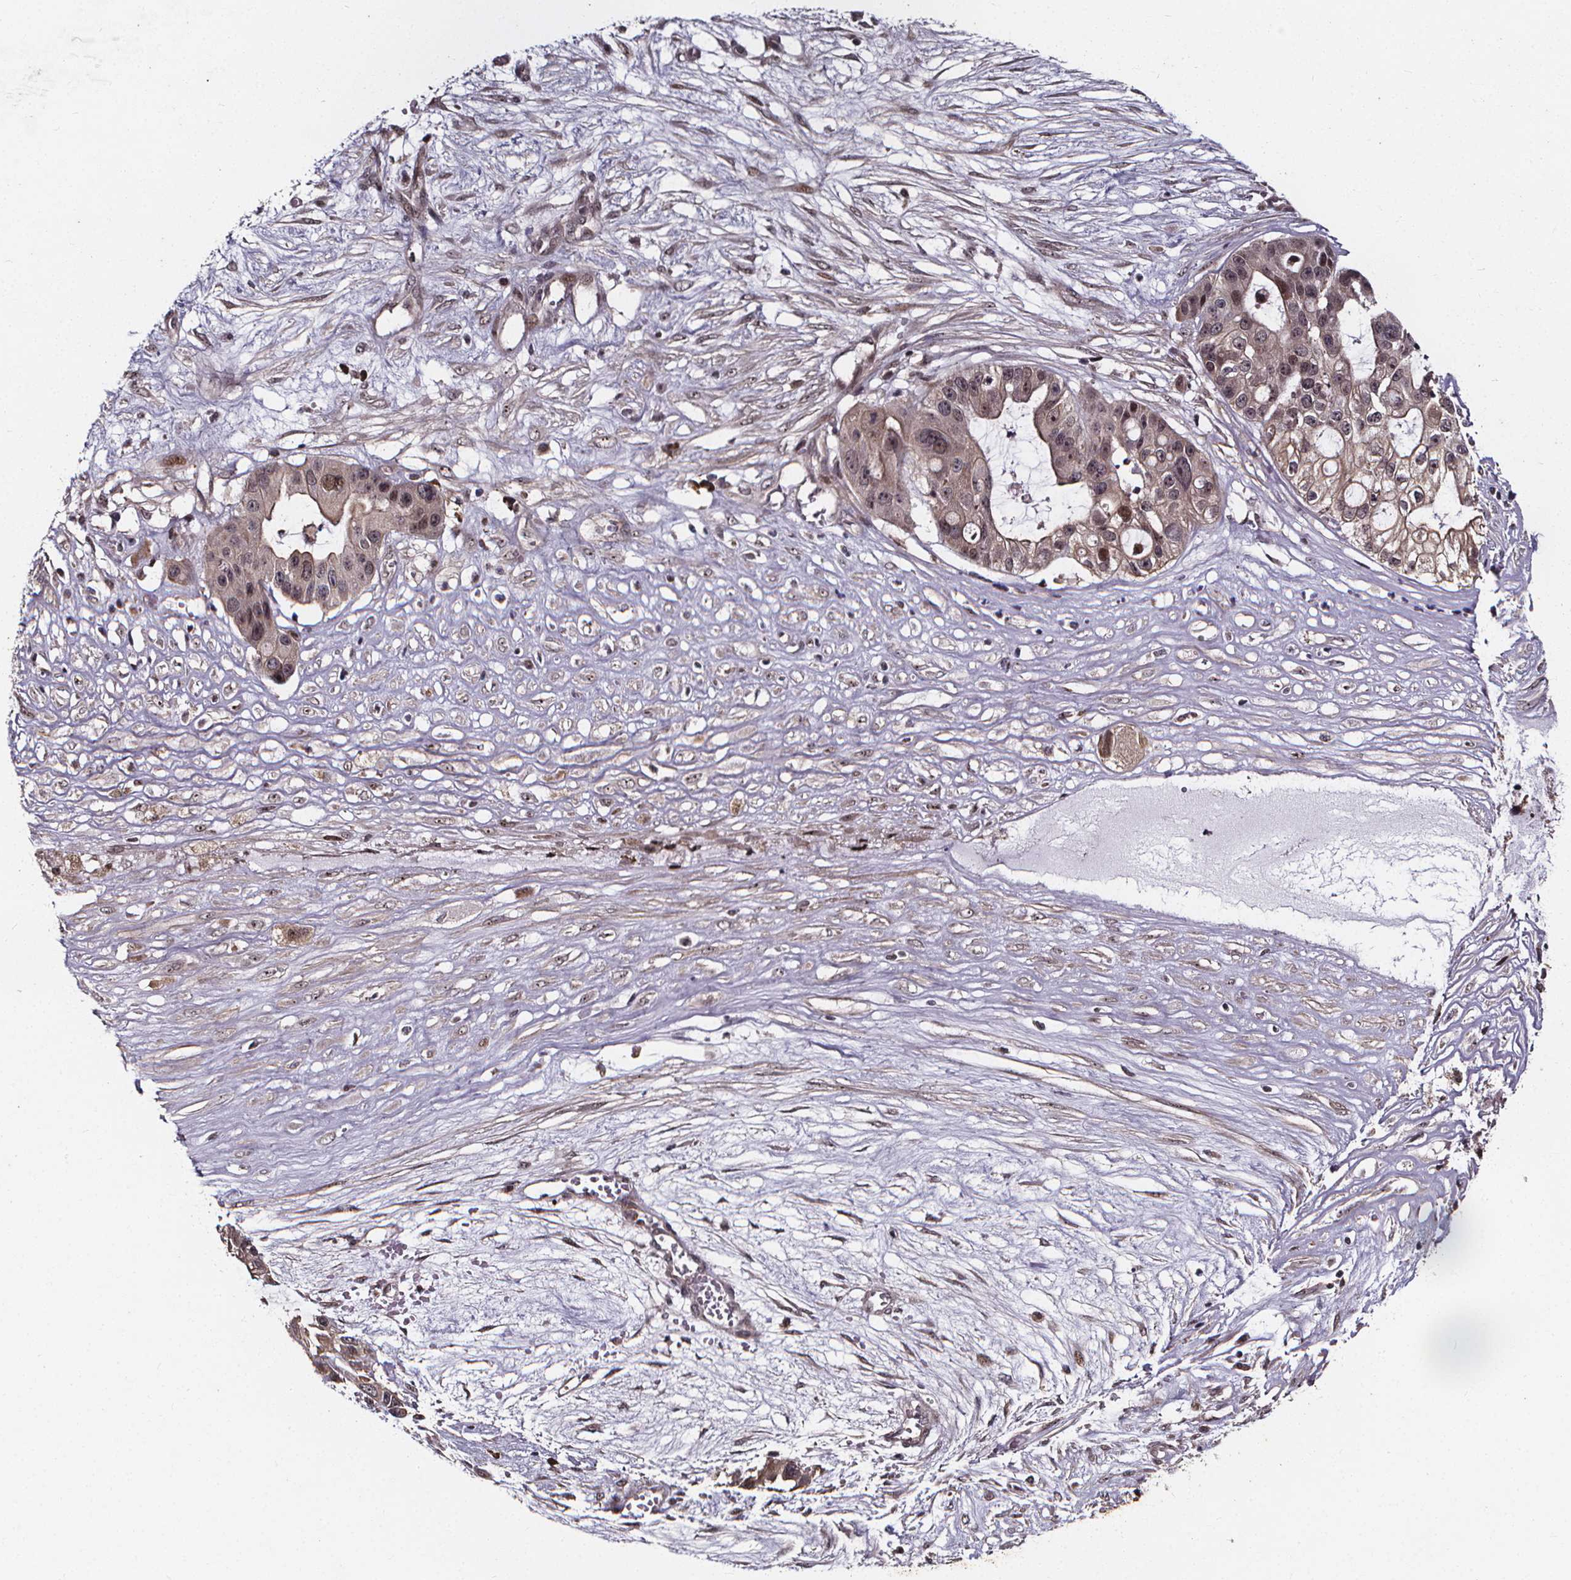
{"staining": {"intensity": "weak", "quantity": "<25%", "location": "nuclear"}, "tissue": "ovarian cancer", "cell_type": "Tumor cells", "image_type": "cancer", "snomed": [{"axis": "morphology", "description": "Cystadenocarcinoma, serous, NOS"}, {"axis": "topography", "description": "Ovary"}], "caption": "A photomicrograph of ovarian serous cystadenocarcinoma stained for a protein displays no brown staining in tumor cells. (DAB (3,3'-diaminobenzidine) immunohistochemistry, high magnification).", "gene": "DDIT3", "patient": {"sex": "female", "age": 56}}